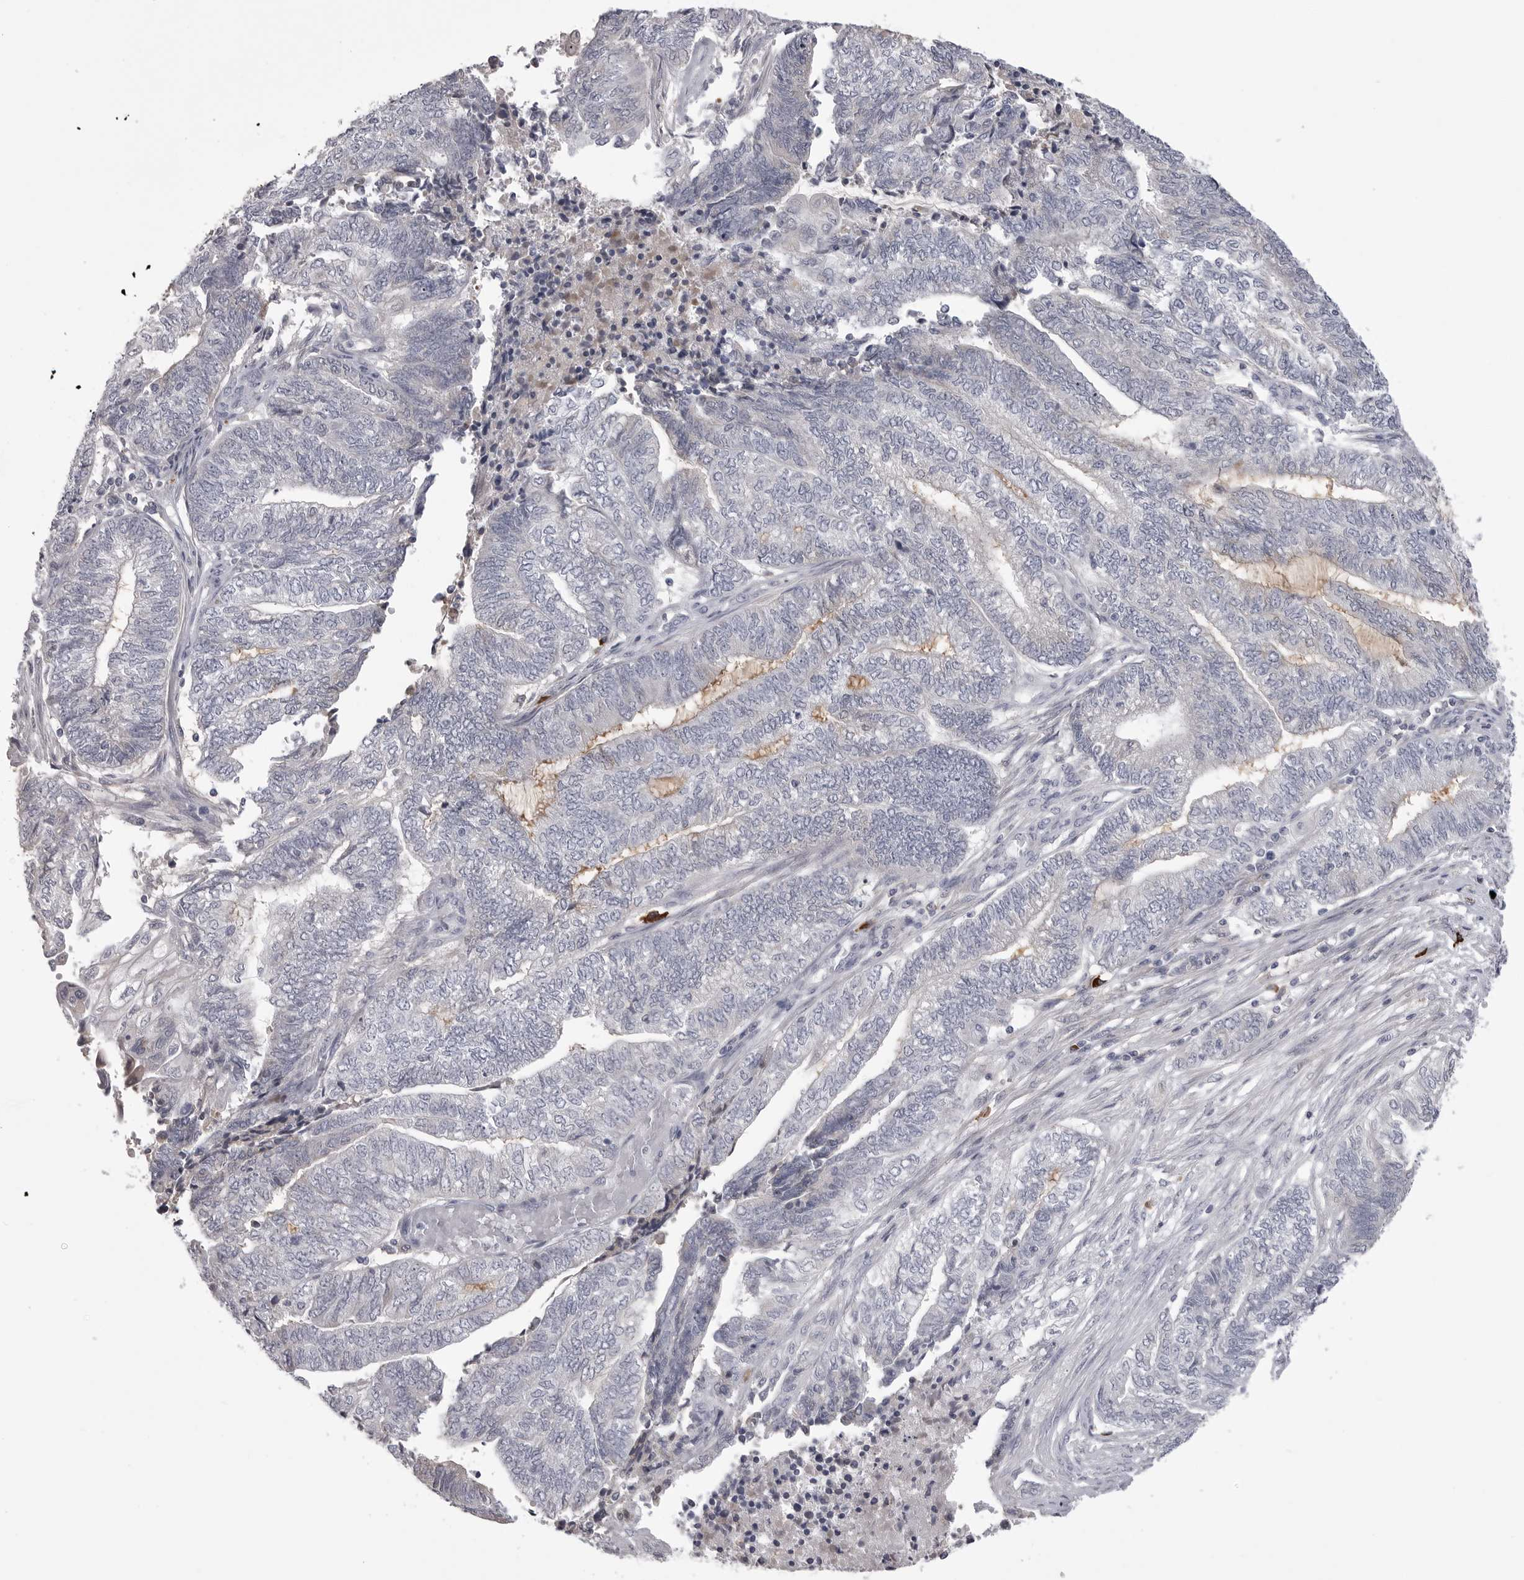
{"staining": {"intensity": "negative", "quantity": "none", "location": "none"}, "tissue": "endometrial cancer", "cell_type": "Tumor cells", "image_type": "cancer", "snomed": [{"axis": "morphology", "description": "Adenocarcinoma, NOS"}, {"axis": "topography", "description": "Uterus"}, {"axis": "topography", "description": "Endometrium"}], "caption": "A high-resolution image shows IHC staining of endometrial cancer, which reveals no significant expression in tumor cells.", "gene": "FKBP2", "patient": {"sex": "female", "age": 70}}